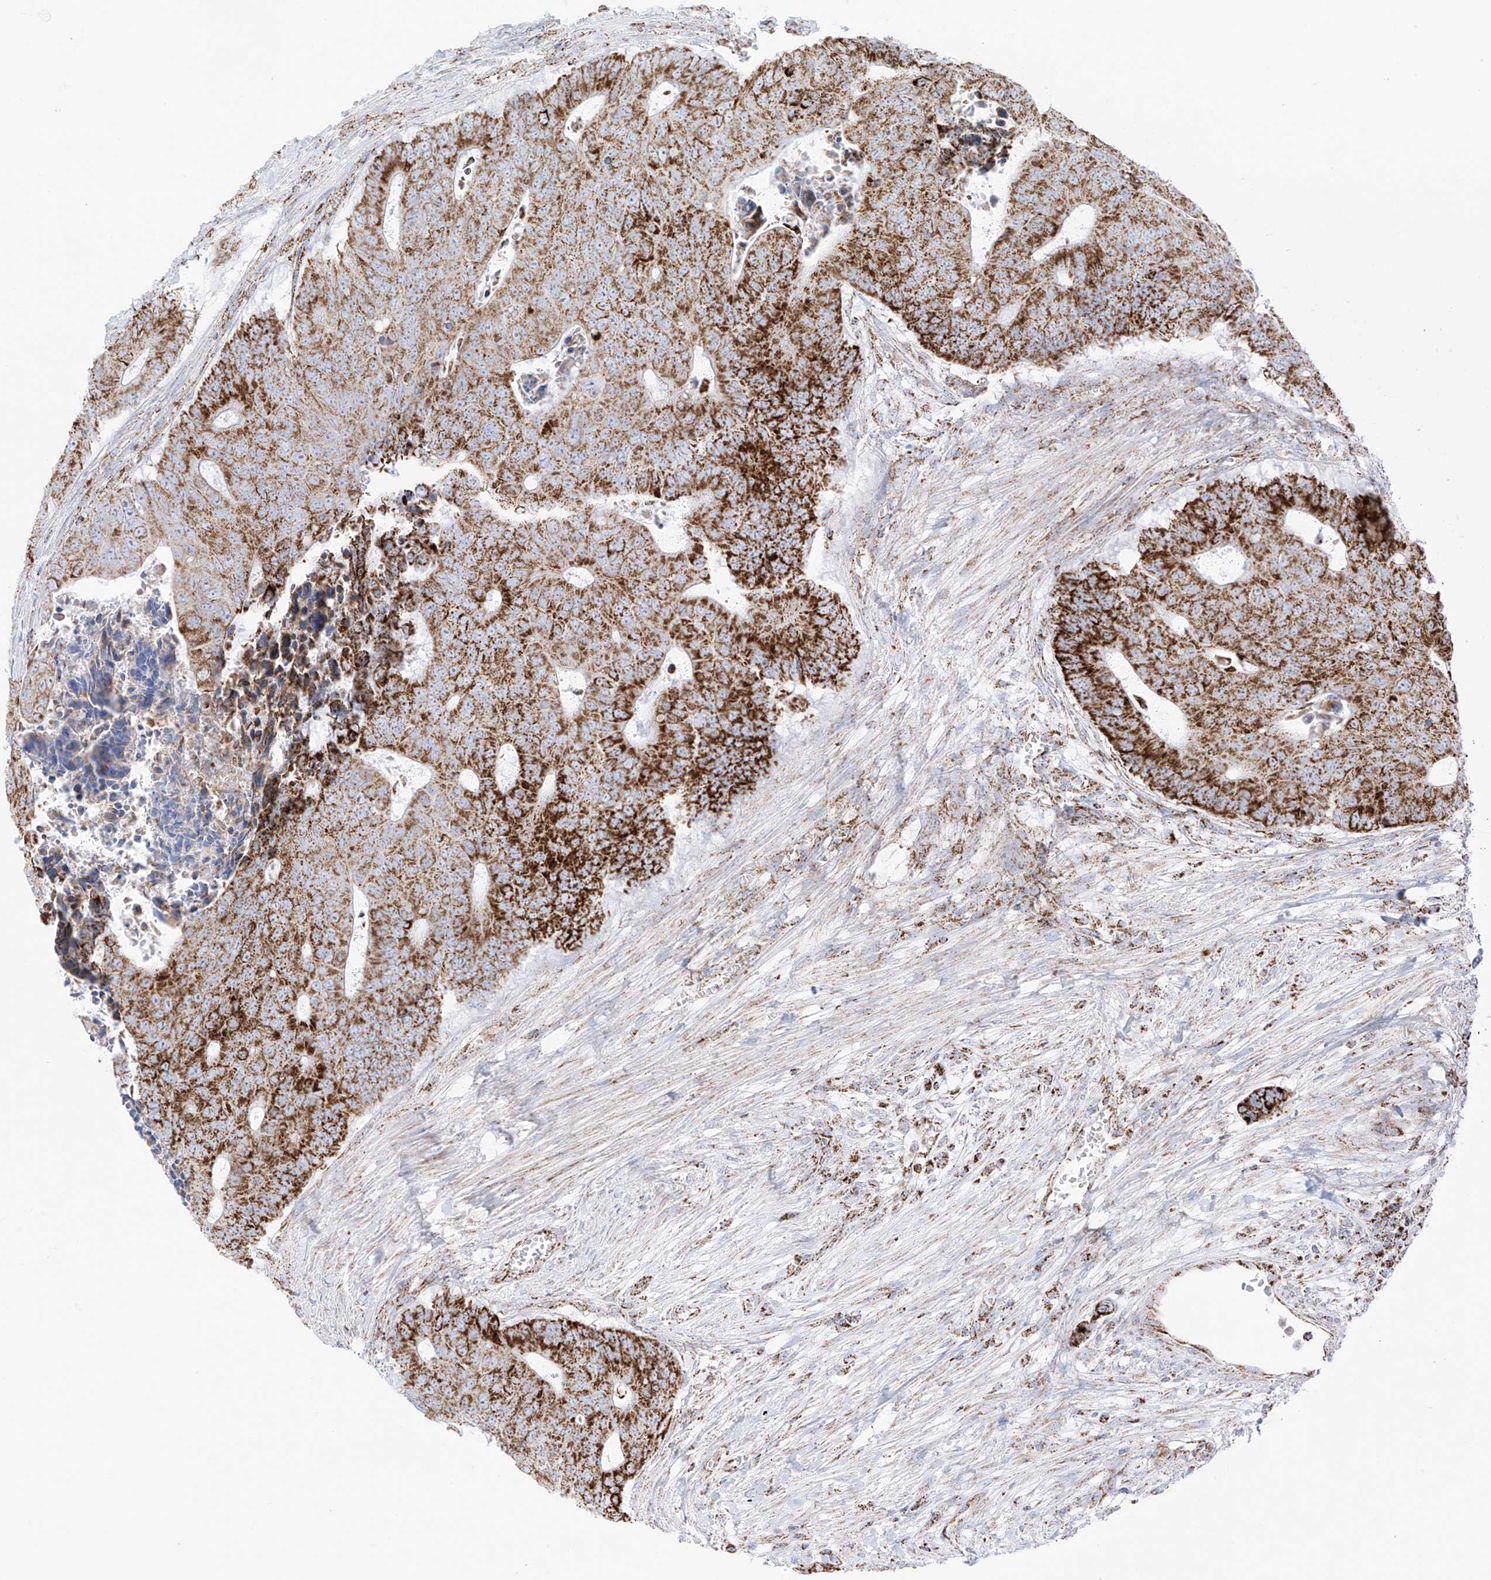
{"staining": {"intensity": "strong", "quantity": ">75%", "location": "cytoplasmic/membranous"}, "tissue": "colorectal cancer", "cell_type": "Tumor cells", "image_type": "cancer", "snomed": [{"axis": "morphology", "description": "Adenocarcinoma, NOS"}, {"axis": "topography", "description": "Colon"}], "caption": "Immunohistochemistry (IHC) photomicrograph of colorectal cancer (adenocarcinoma) stained for a protein (brown), which reveals high levels of strong cytoplasmic/membranous expression in about >75% of tumor cells.", "gene": "XKR3", "patient": {"sex": "male", "age": 87}}